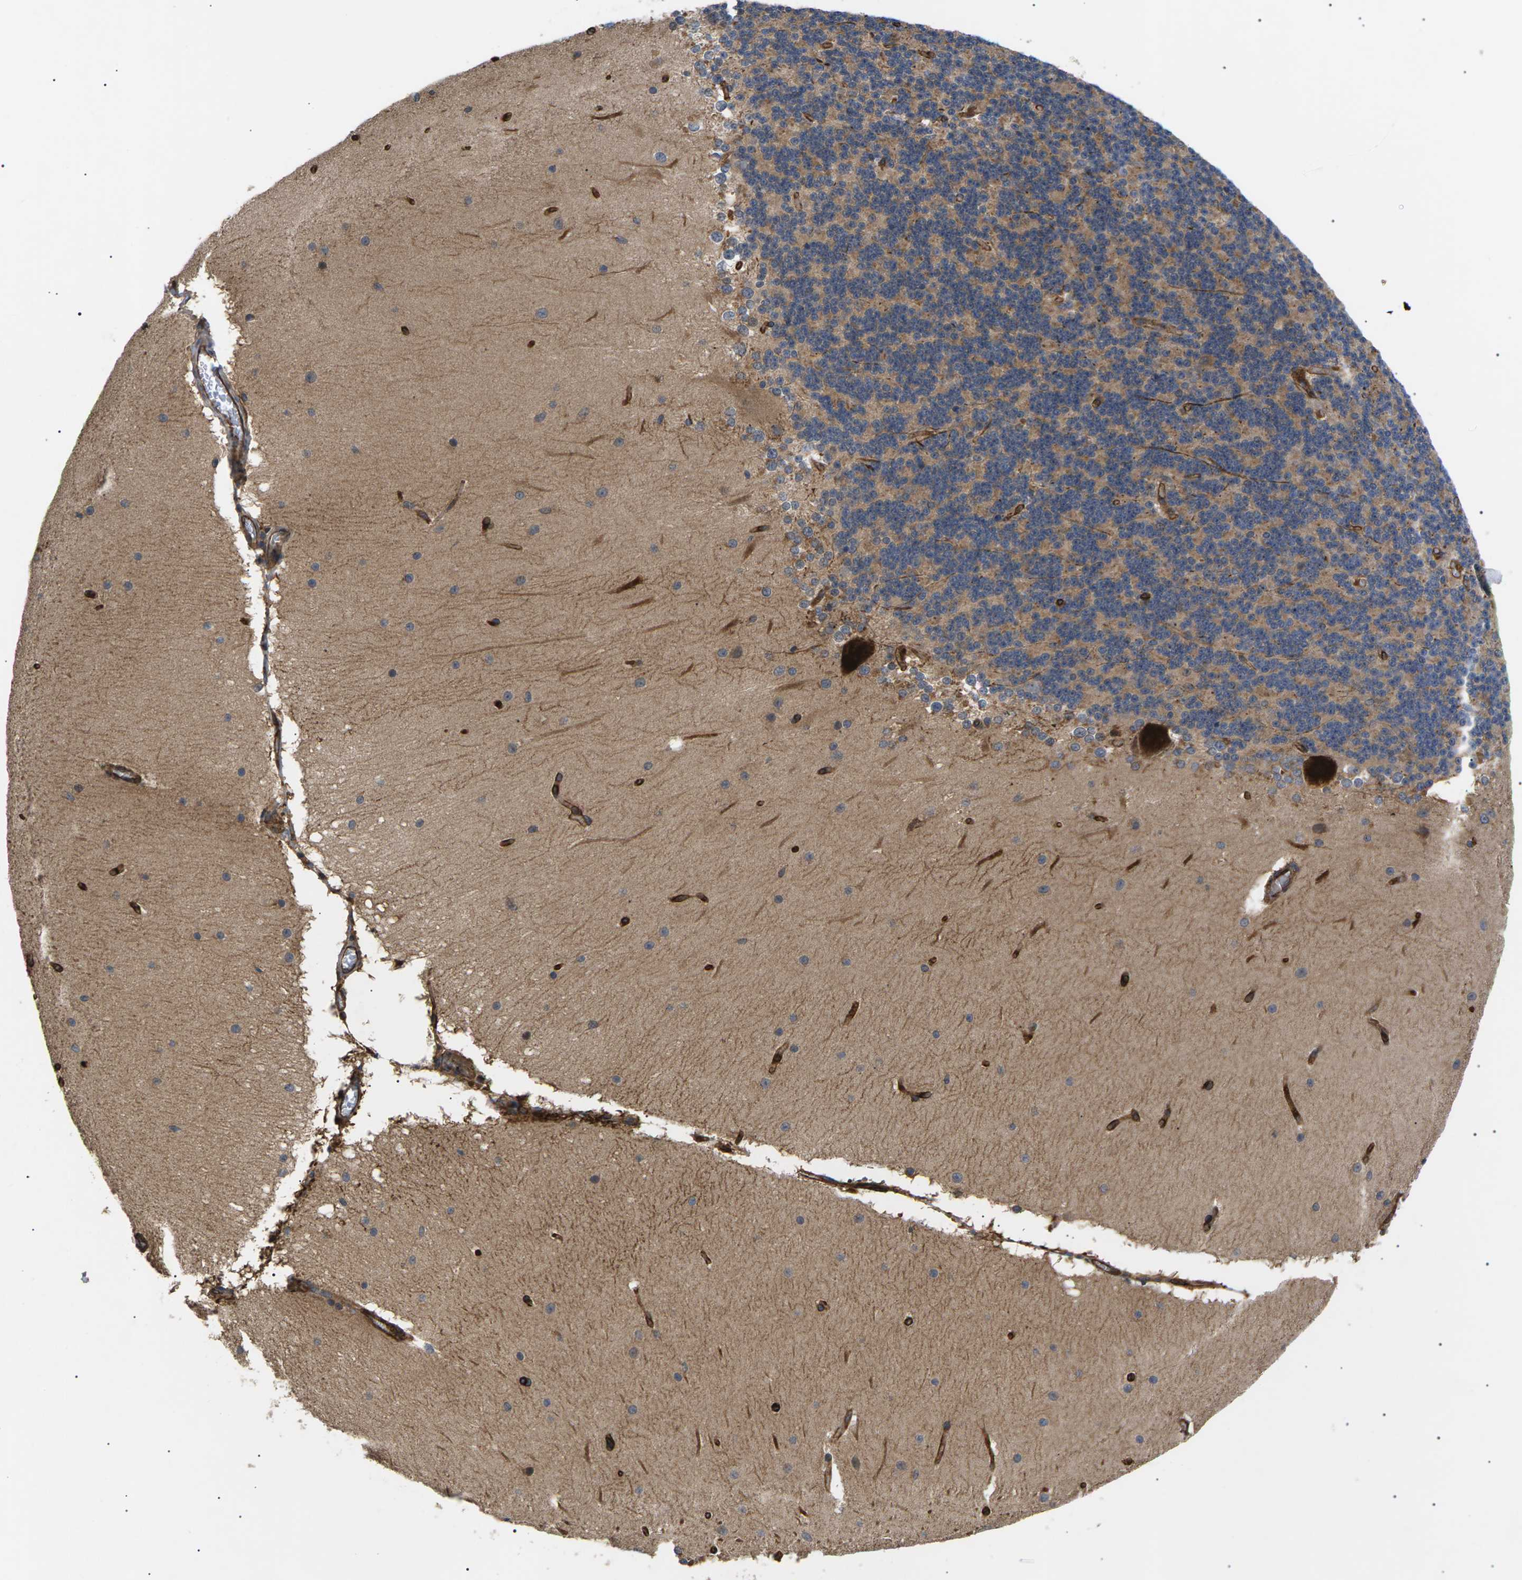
{"staining": {"intensity": "weak", "quantity": ">75%", "location": "cytoplasmic/membranous"}, "tissue": "cerebellum", "cell_type": "Cells in granular layer", "image_type": "normal", "snomed": [{"axis": "morphology", "description": "Normal tissue, NOS"}, {"axis": "topography", "description": "Cerebellum"}], "caption": "Cerebellum stained with immunohistochemistry (IHC) exhibits weak cytoplasmic/membranous positivity in approximately >75% of cells in granular layer. The protein is stained brown, and the nuclei are stained in blue (DAB IHC with brightfield microscopy, high magnification).", "gene": "TMTC4", "patient": {"sex": "female", "age": 19}}